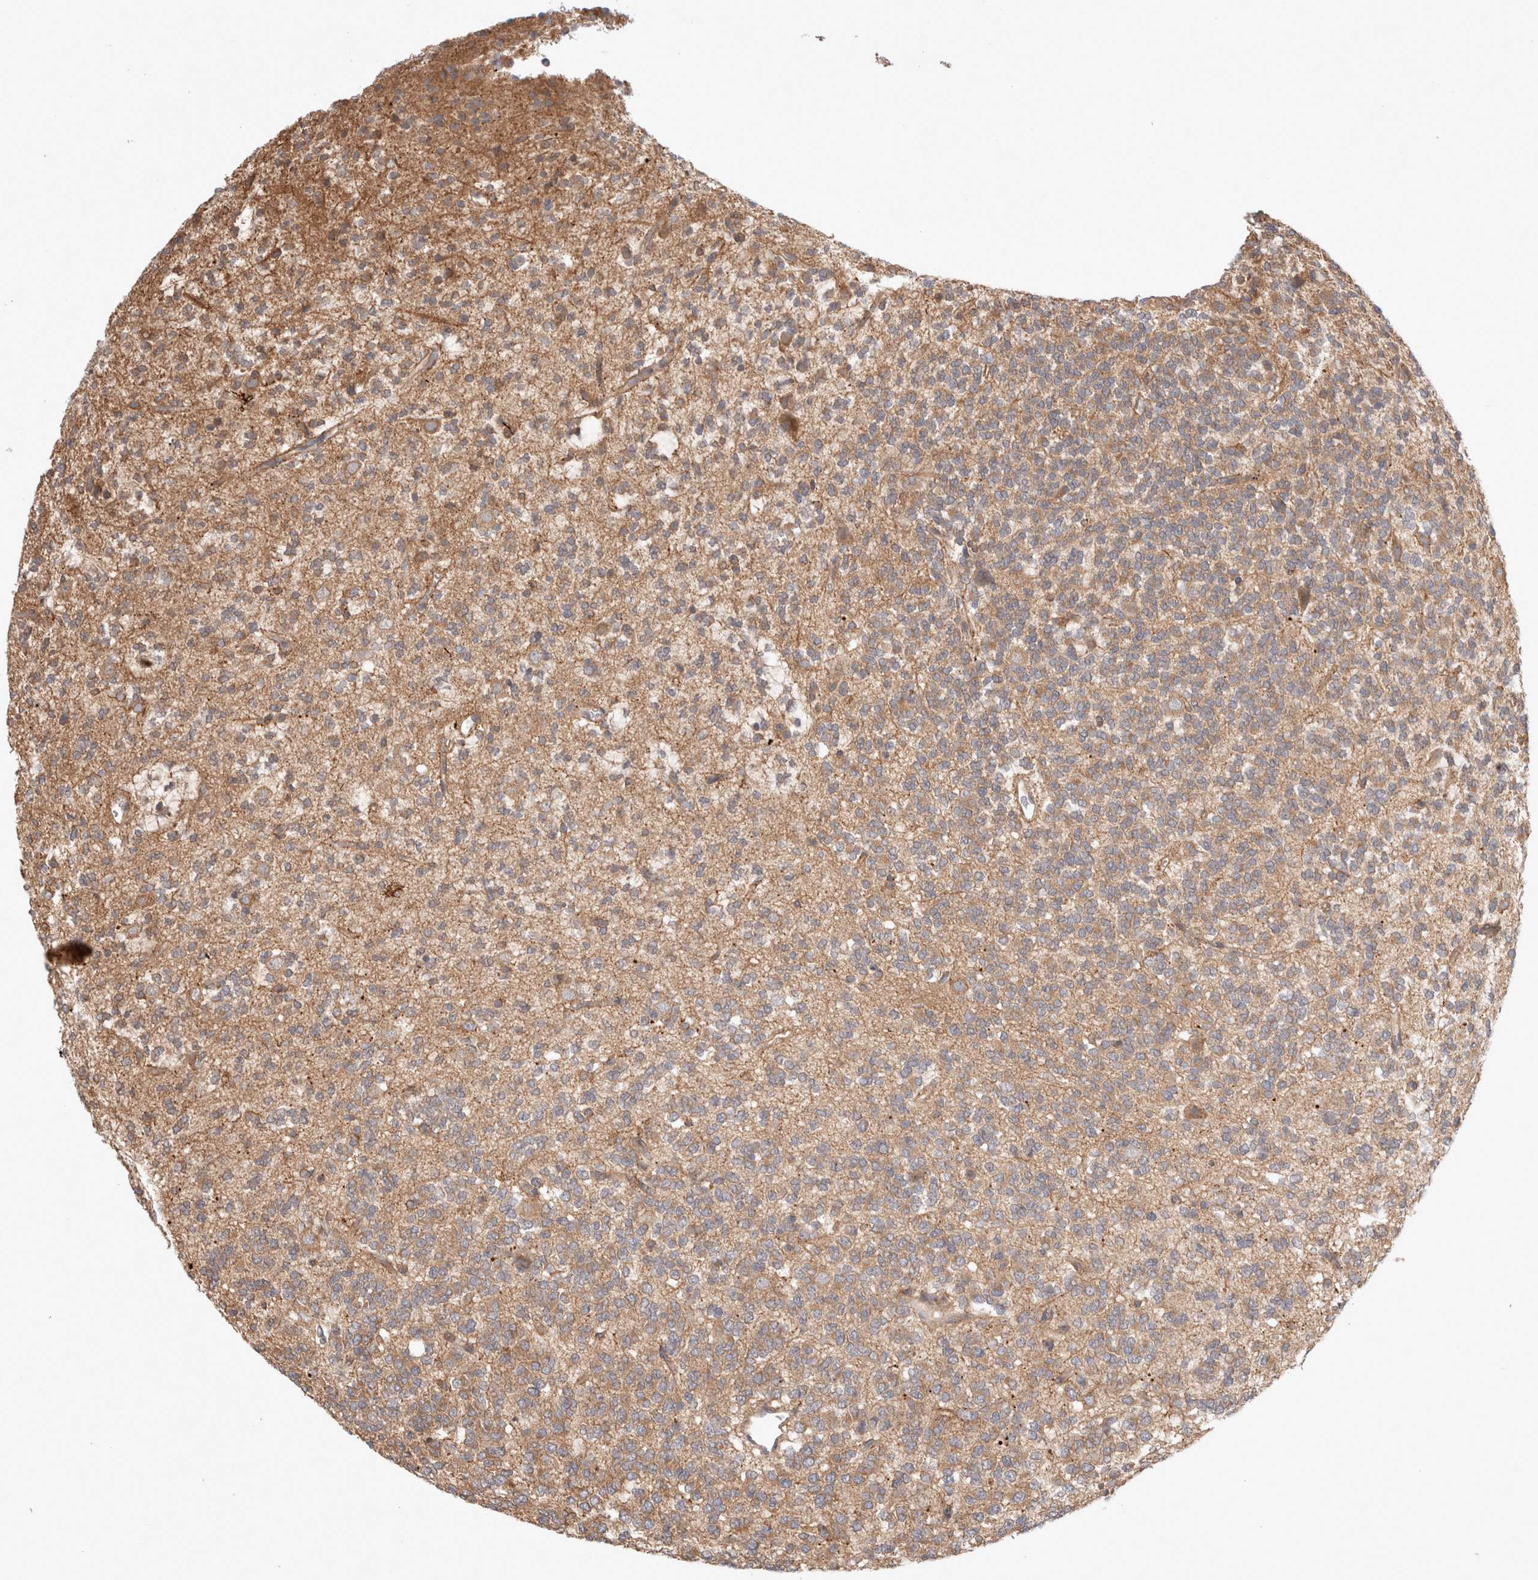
{"staining": {"intensity": "weak", "quantity": ">75%", "location": "cytoplasmic/membranous"}, "tissue": "glioma", "cell_type": "Tumor cells", "image_type": "cancer", "snomed": [{"axis": "morphology", "description": "Glioma, malignant, Low grade"}, {"axis": "topography", "description": "Brain"}], "caption": "Glioma was stained to show a protein in brown. There is low levels of weak cytoplasmic/membranous expression in about >75% of tumor cells.", "gene": "HROB", "patient": {"sex": "male", "age": 38}}